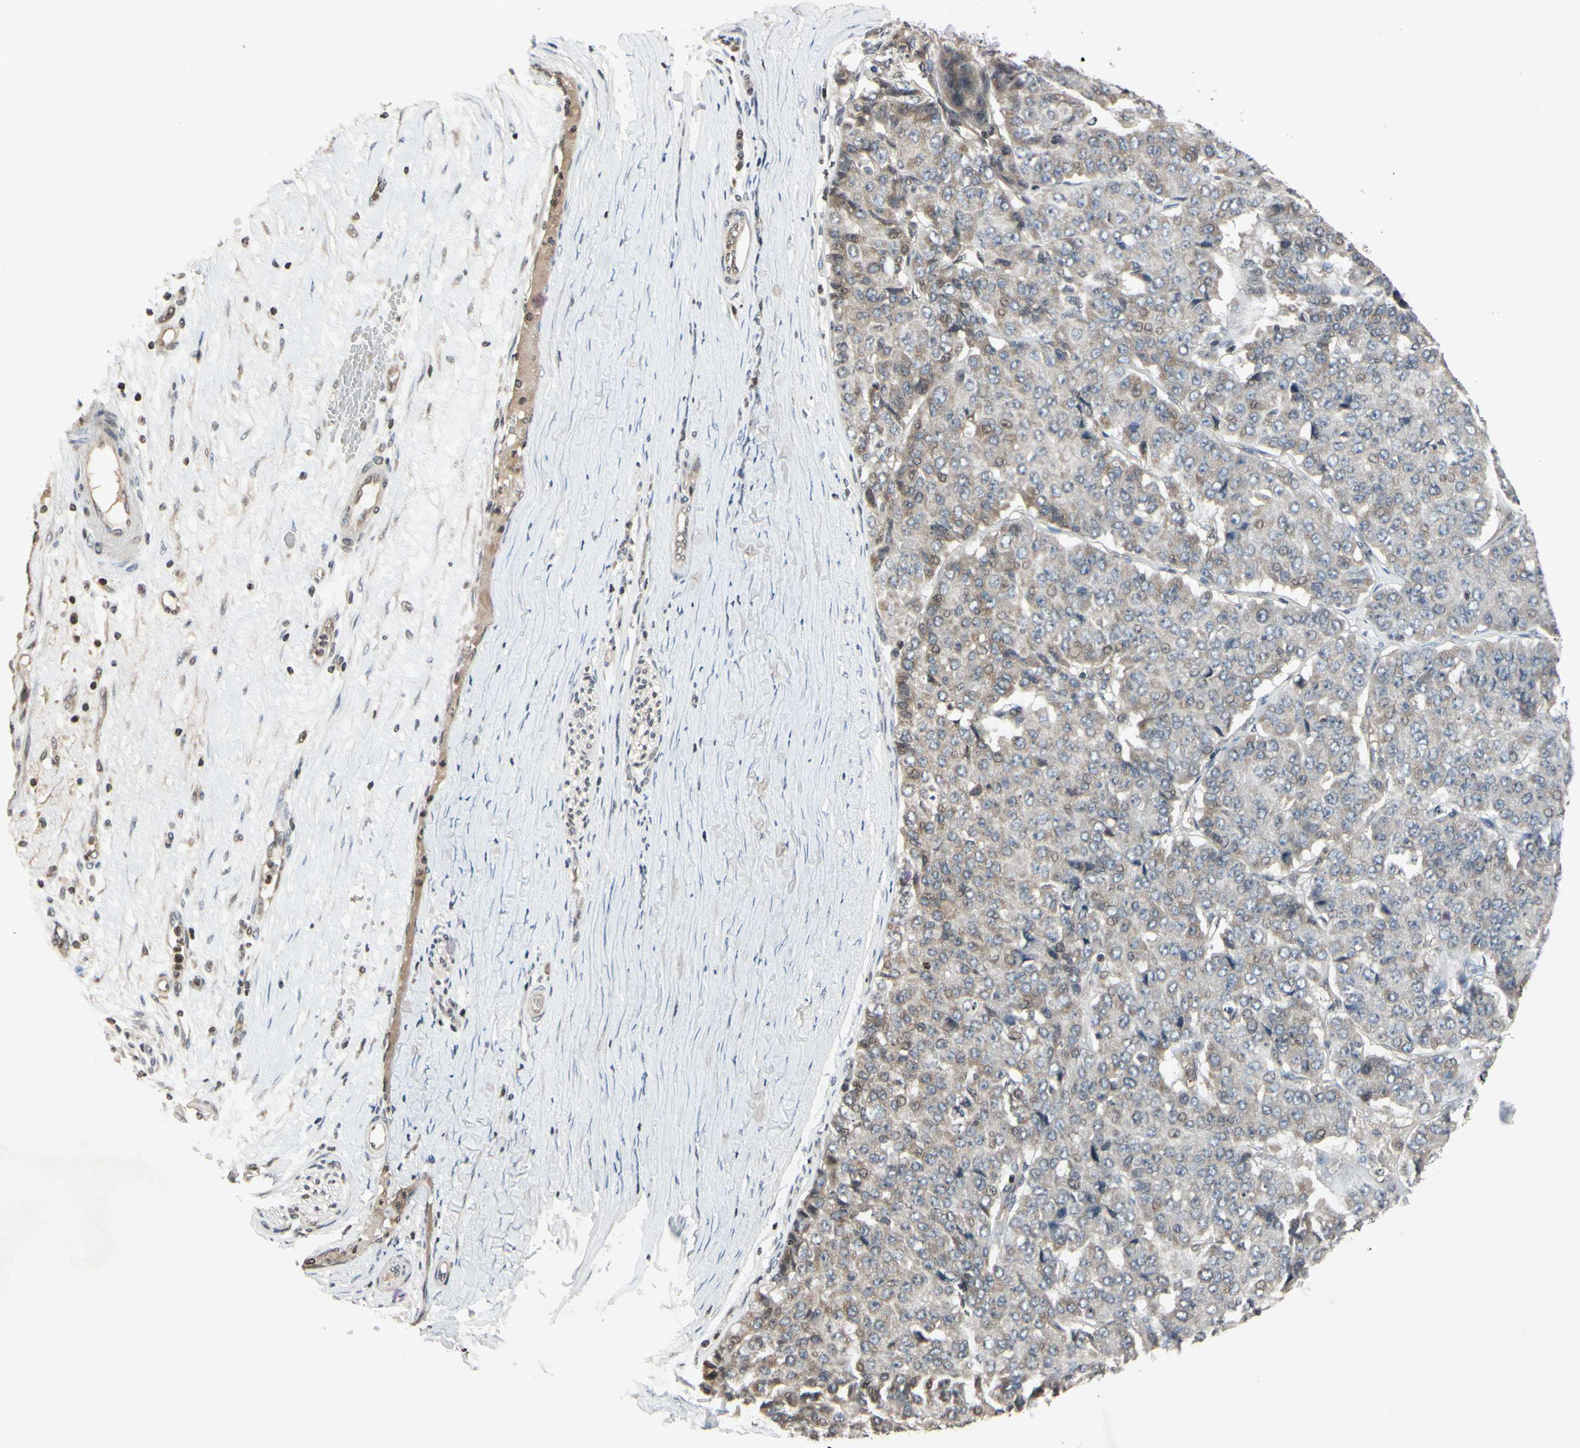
{"staining": {"intensity": "weak", "quantity": "25%-75%", "location": "cytoplasmic/membranous,nuclear"}, "tissue": "pancreatic cancer", "cell_type": "Tumor cells", "image_type": "cancer", "snomed": [{"axis": "morphology", "description": "Adenocarcinoma, NOS"}, {"axis": "topography", "description": "Pancreas"}], "caption": "Pancreatic adenocarcinoma stained for a protein reveals weak cytoplasmic/membranous and nuclear positivity in tumor cells. Nuclei are stained in blue.", "gene": "ARG1", "patient": {"sex": "male", "age": 50}}